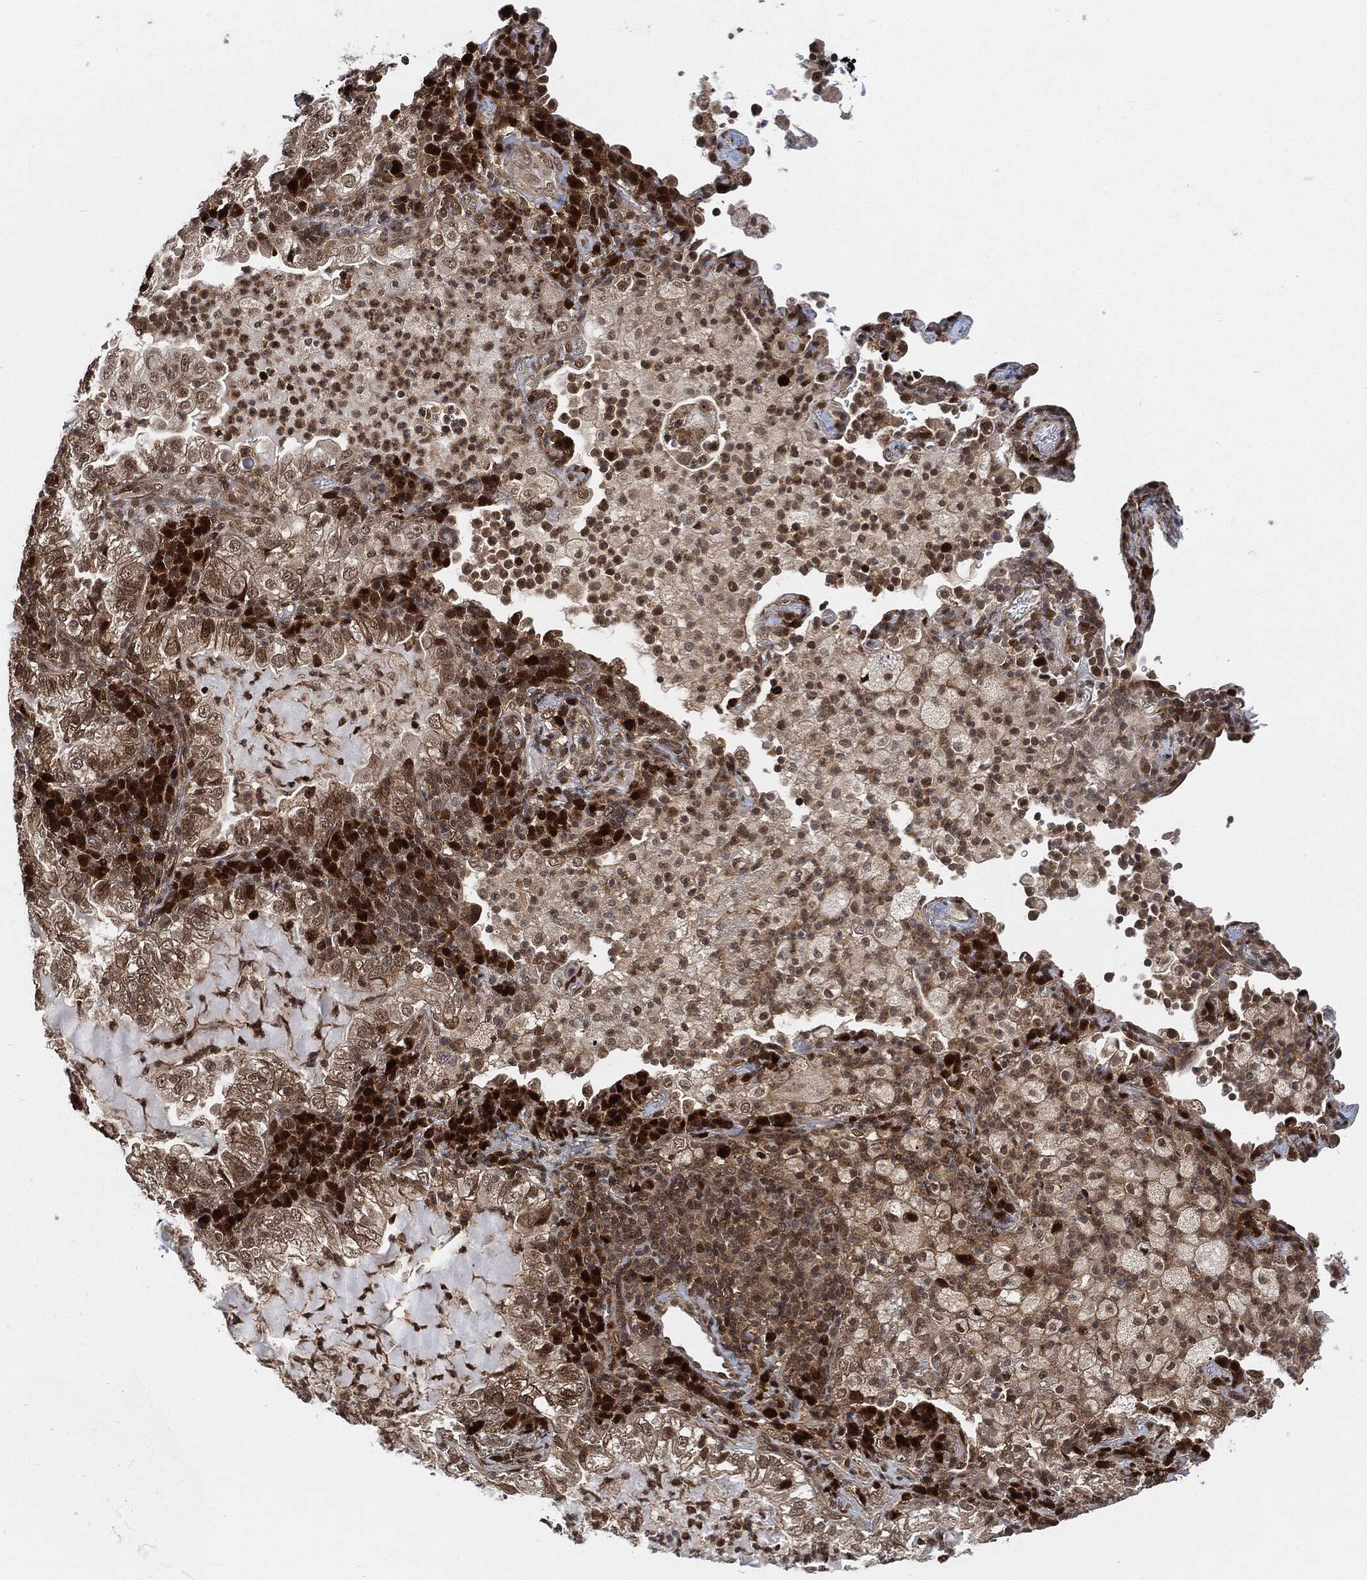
{"staining": {"intensity": "weak", "quantity": "<25%", "location": "cytoplasmic/membranous,nuclear"}, "tissue": "lung cancer", "cell_type": "Tumor cells", "image_type": "cancer", "snomed": [{"axis": "morphology", "description": "Adenocarcinoma, NOS"}, {"axis": "topography", "description": "Lung"}], "caption": "Immunohistochemical staining of human lung cancer (adenocarcinoma) reveals no significant expression in tumor cells.", "gene": "CUTA", "patient": {"sex": "female", "age": 73}}